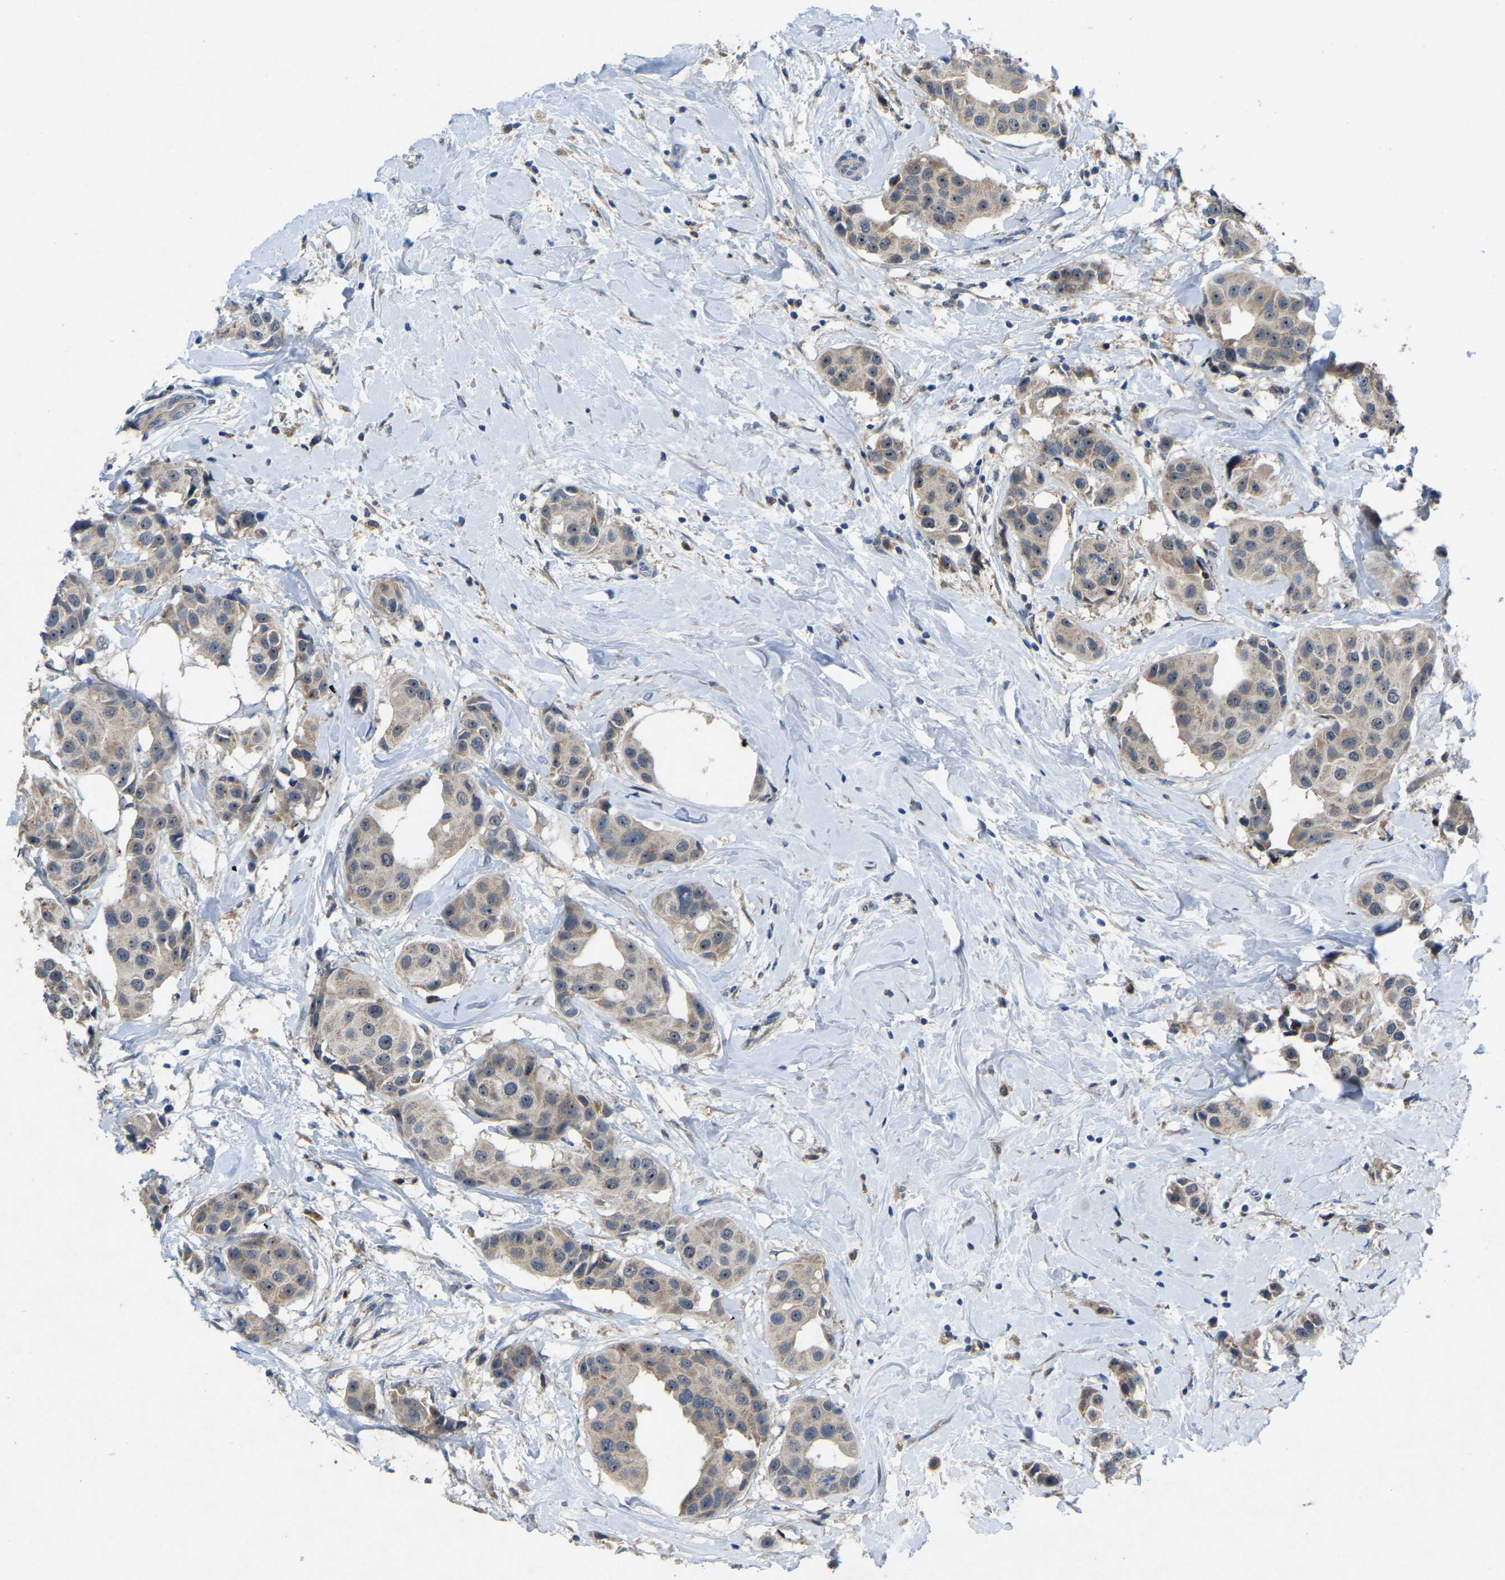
{"staining": {"intensity": "moderate", "quantity": ">75%", "location": "cytoplasmic/membranous,nuclear"}, "tissue": "breast cancer", "cell_type": "Tumor cells", "image_type": "cancer", "snomed": [{"axis": "morphology", "description": "Normal tissue, NOS"}, {"axis": "morphology", "description": "Duct carcinoma"}, {"axis": "topography", "description": "Breast"}], "caption": "This photomicrograph reveals immunohistochemistry staining of breast cancer, with medium moderate cytoplasmic/membranous and nuclear positivity in approximately >75% of tumor cells.", "gene": "FHIT", "patient": {"sex": "female", "age": 39}}